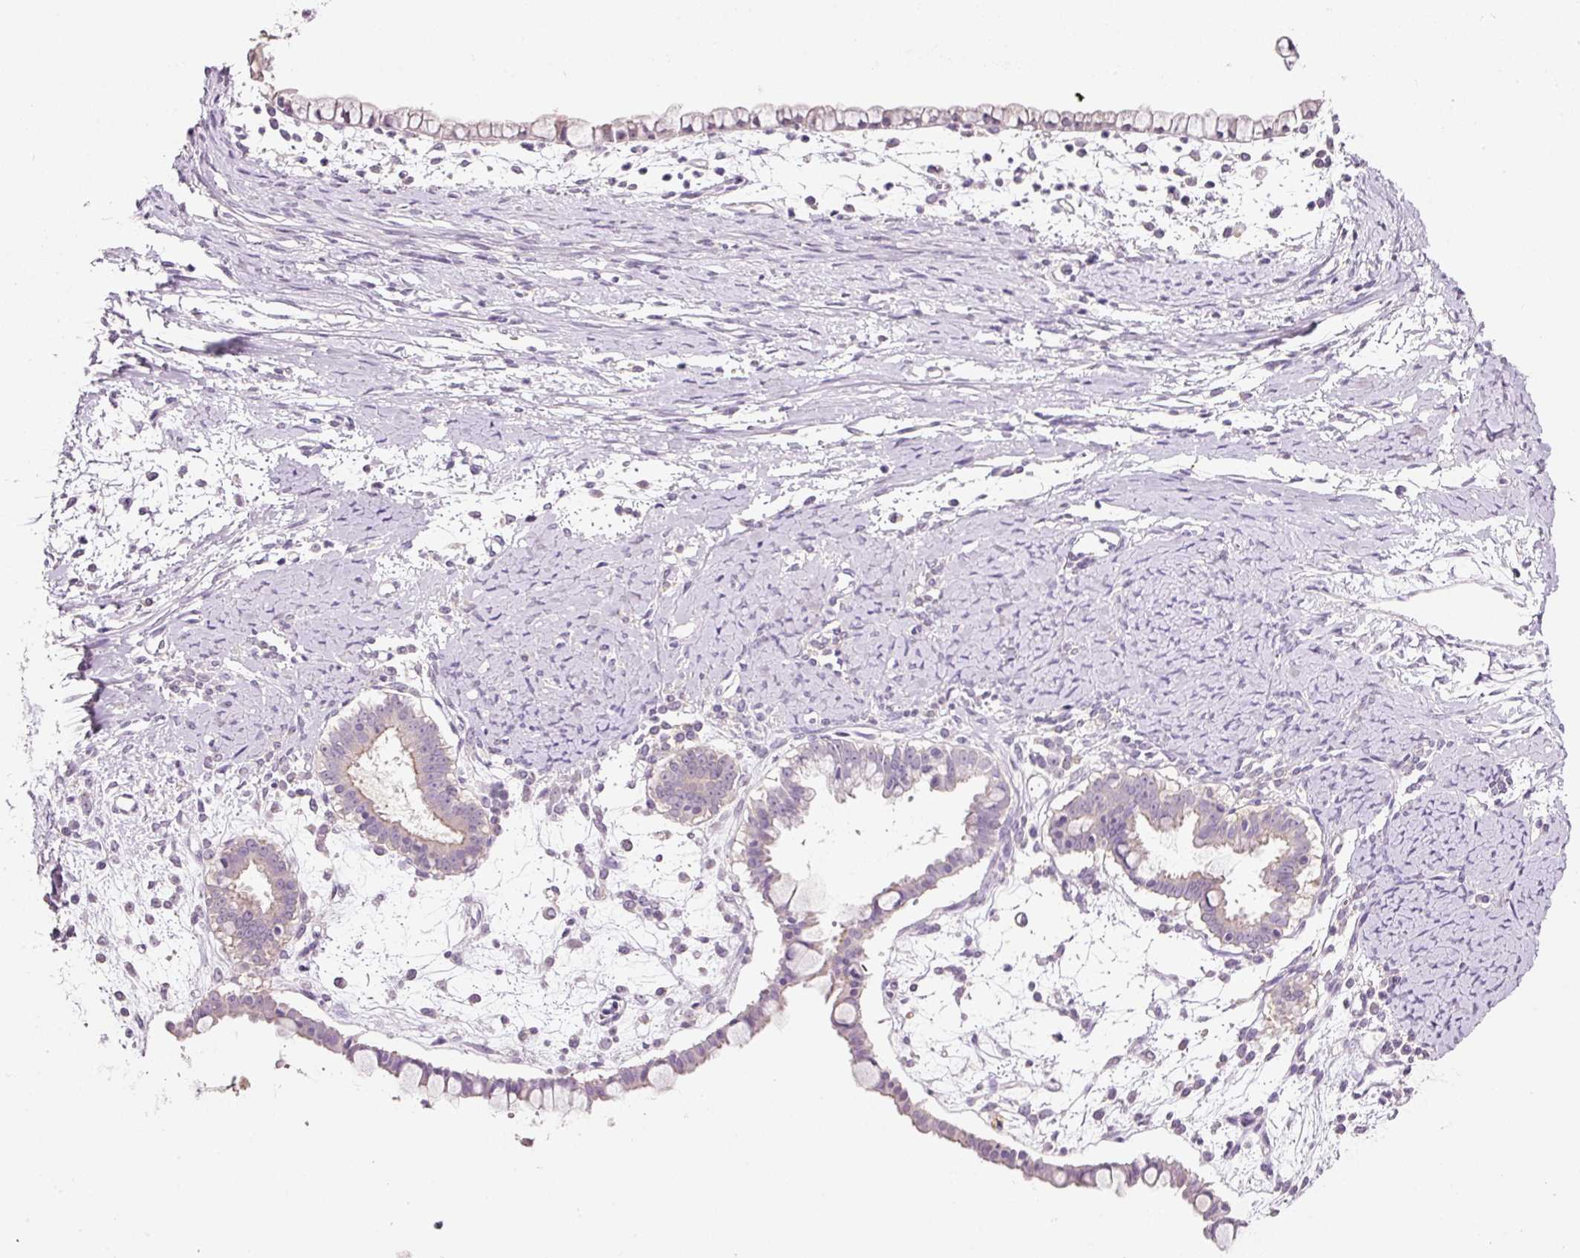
{"staining": {"intensity": "weak", "quantity": "<25%", "location": "cytoplasmic/membranous"}, "tissue": "ovarian cancer", "cell_type": "Tumor cells", "image_type": "cancer", "snomed": [{"axis": "morphology", "description": "Cystadenocarcinoma, mucinous, NOS"}, {"axis": "topography", "description": "Ovary"}], "caption": "Immunohistochemistry (IHC) of human ovarian mucinous cystadenocarcinoma shows no positivity in tumor cells.", "gene": "TENT5C", "patient": {"sex": "female", "age": 61}}